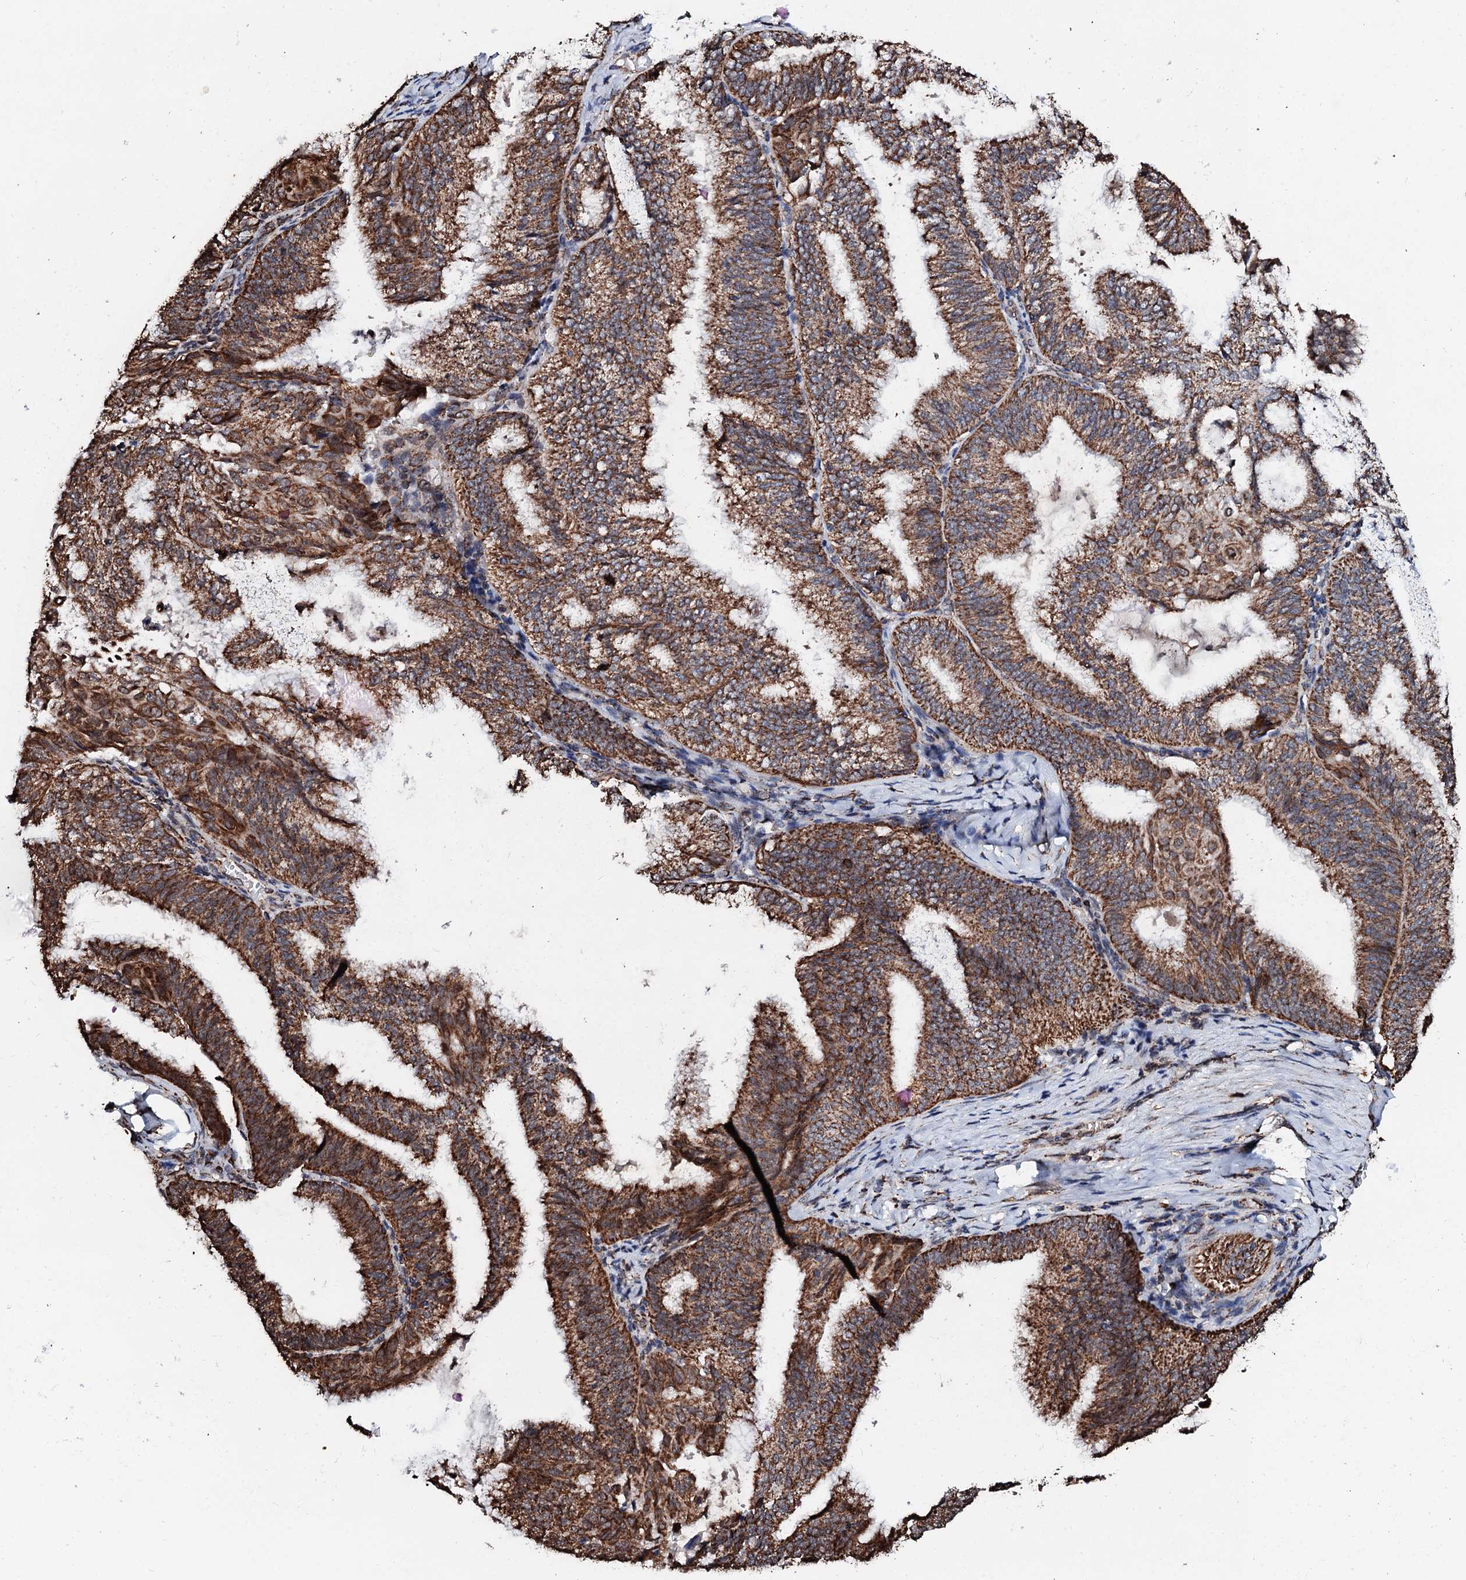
{"staining": {"intensity": "strong", "quantity": ">75%", "location": "cytoplasmic/membranous"}, "tissue": "endometrial cancer", "cell_type": "Tumor cells", "image_type": "cancer", "snomed": [{"axis": "morphology", "description": "Adenocarcinoma, NOS"}, {"axis": "topography", "description": "Endometrium"}], "caption": "Human endometrial adenocarcinoma stained with a brown dye displays strong cytoplasmic/membranous positive staining in approximately >75% of tumor cells.", "gene": "SECISBP2L", "patient": {"sex": "female", "age": 49}}